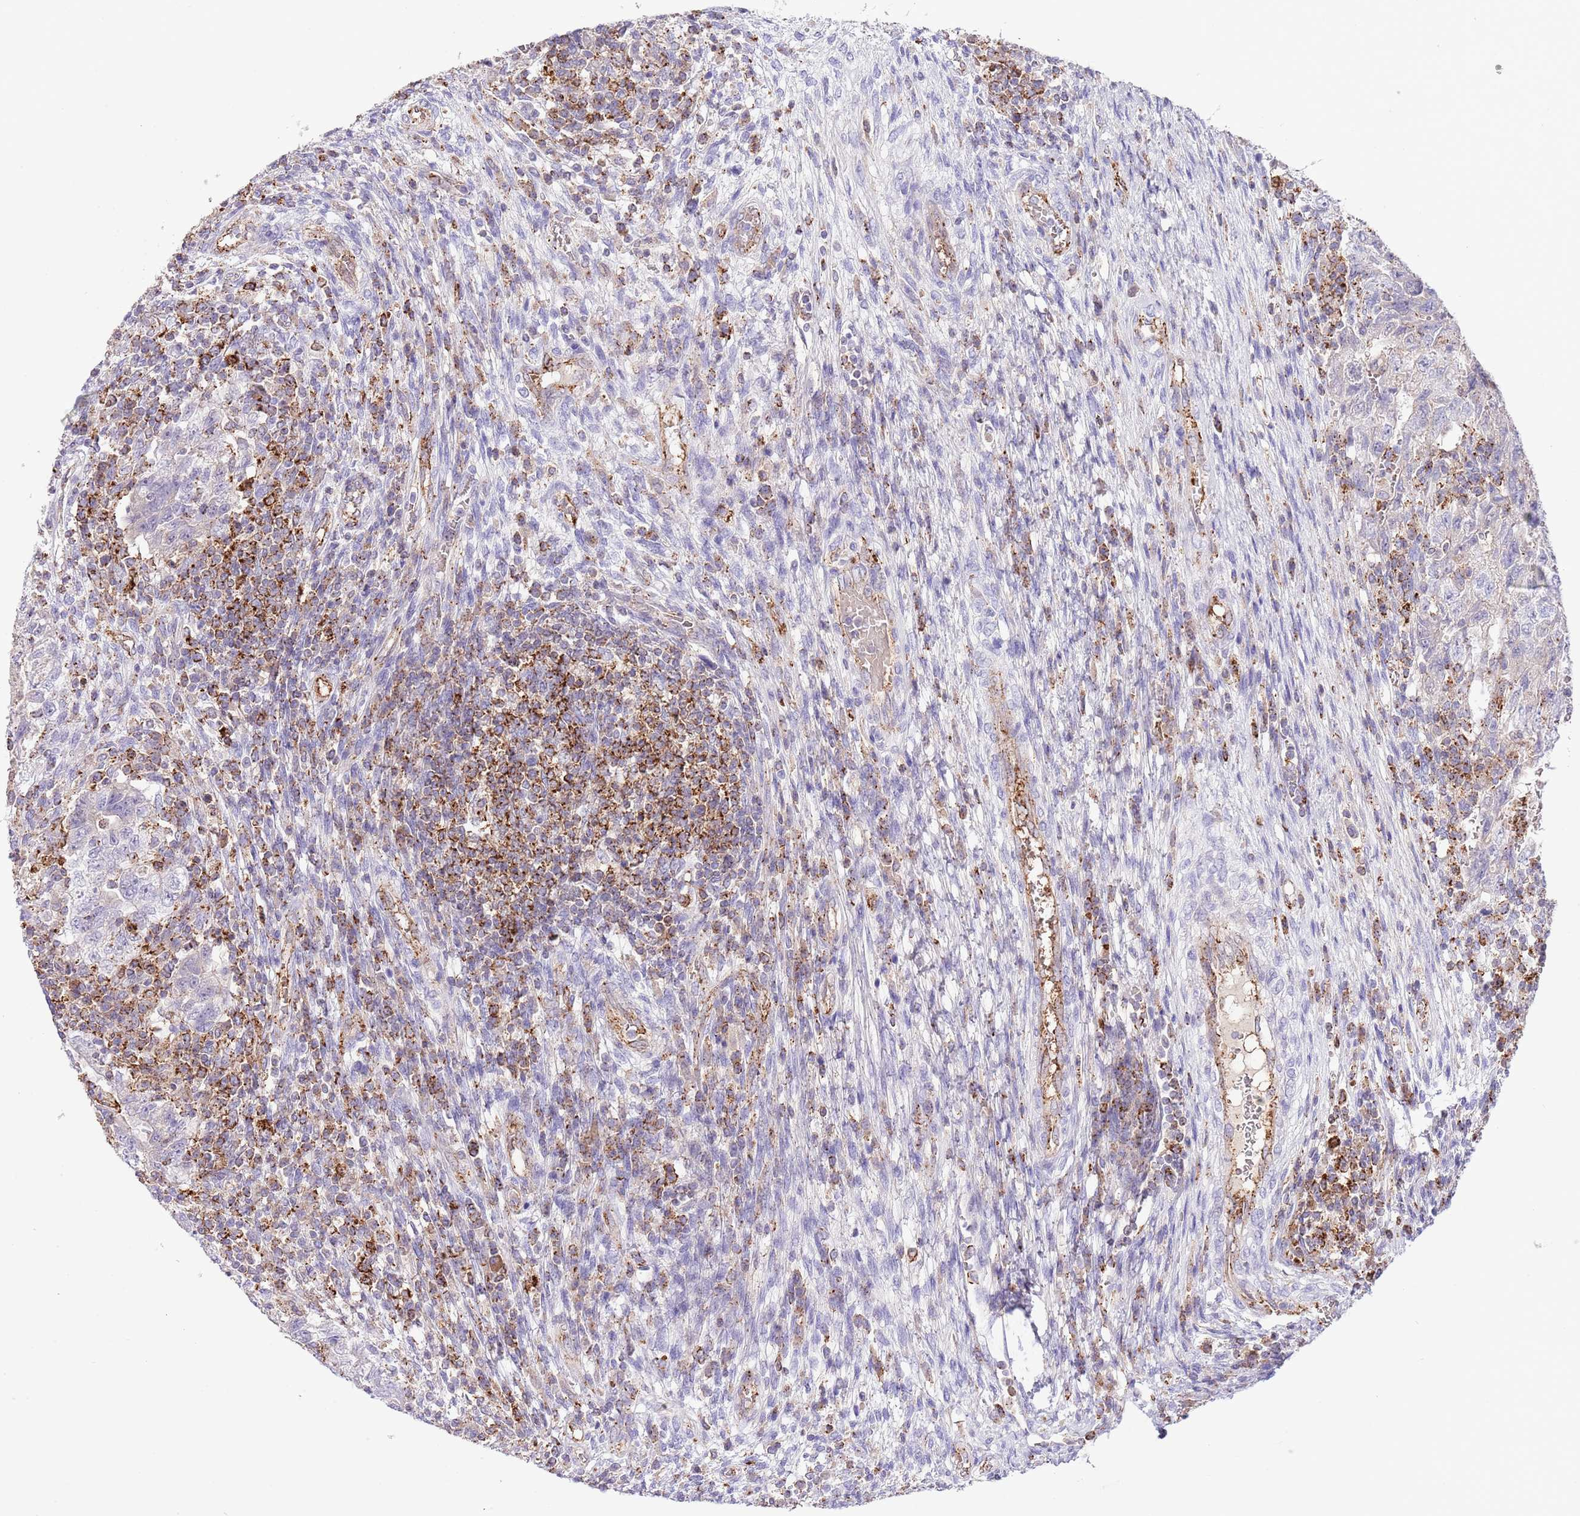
{"staining": {"intensity": "negative", "quantity": "none", "location": "none"}, "tissue": "testis cancer", "cell_type": "Tumor cells", "image_type": "cancer", "snomed": [{"axis": "morphology", "description": "Carcinoma, Embryonal, NOS"}, {"axis": "topography", "description": "Testis"}], "caption": "An immunohistochemistry (IHC) image of testis cancer (embryonal carcinoma) is shown. There is no staining in tumor cells of testis cancer (embryonal carcinoma).", "gene": "ABHD17A", "patient": {"sex": "male", "age": 26}}